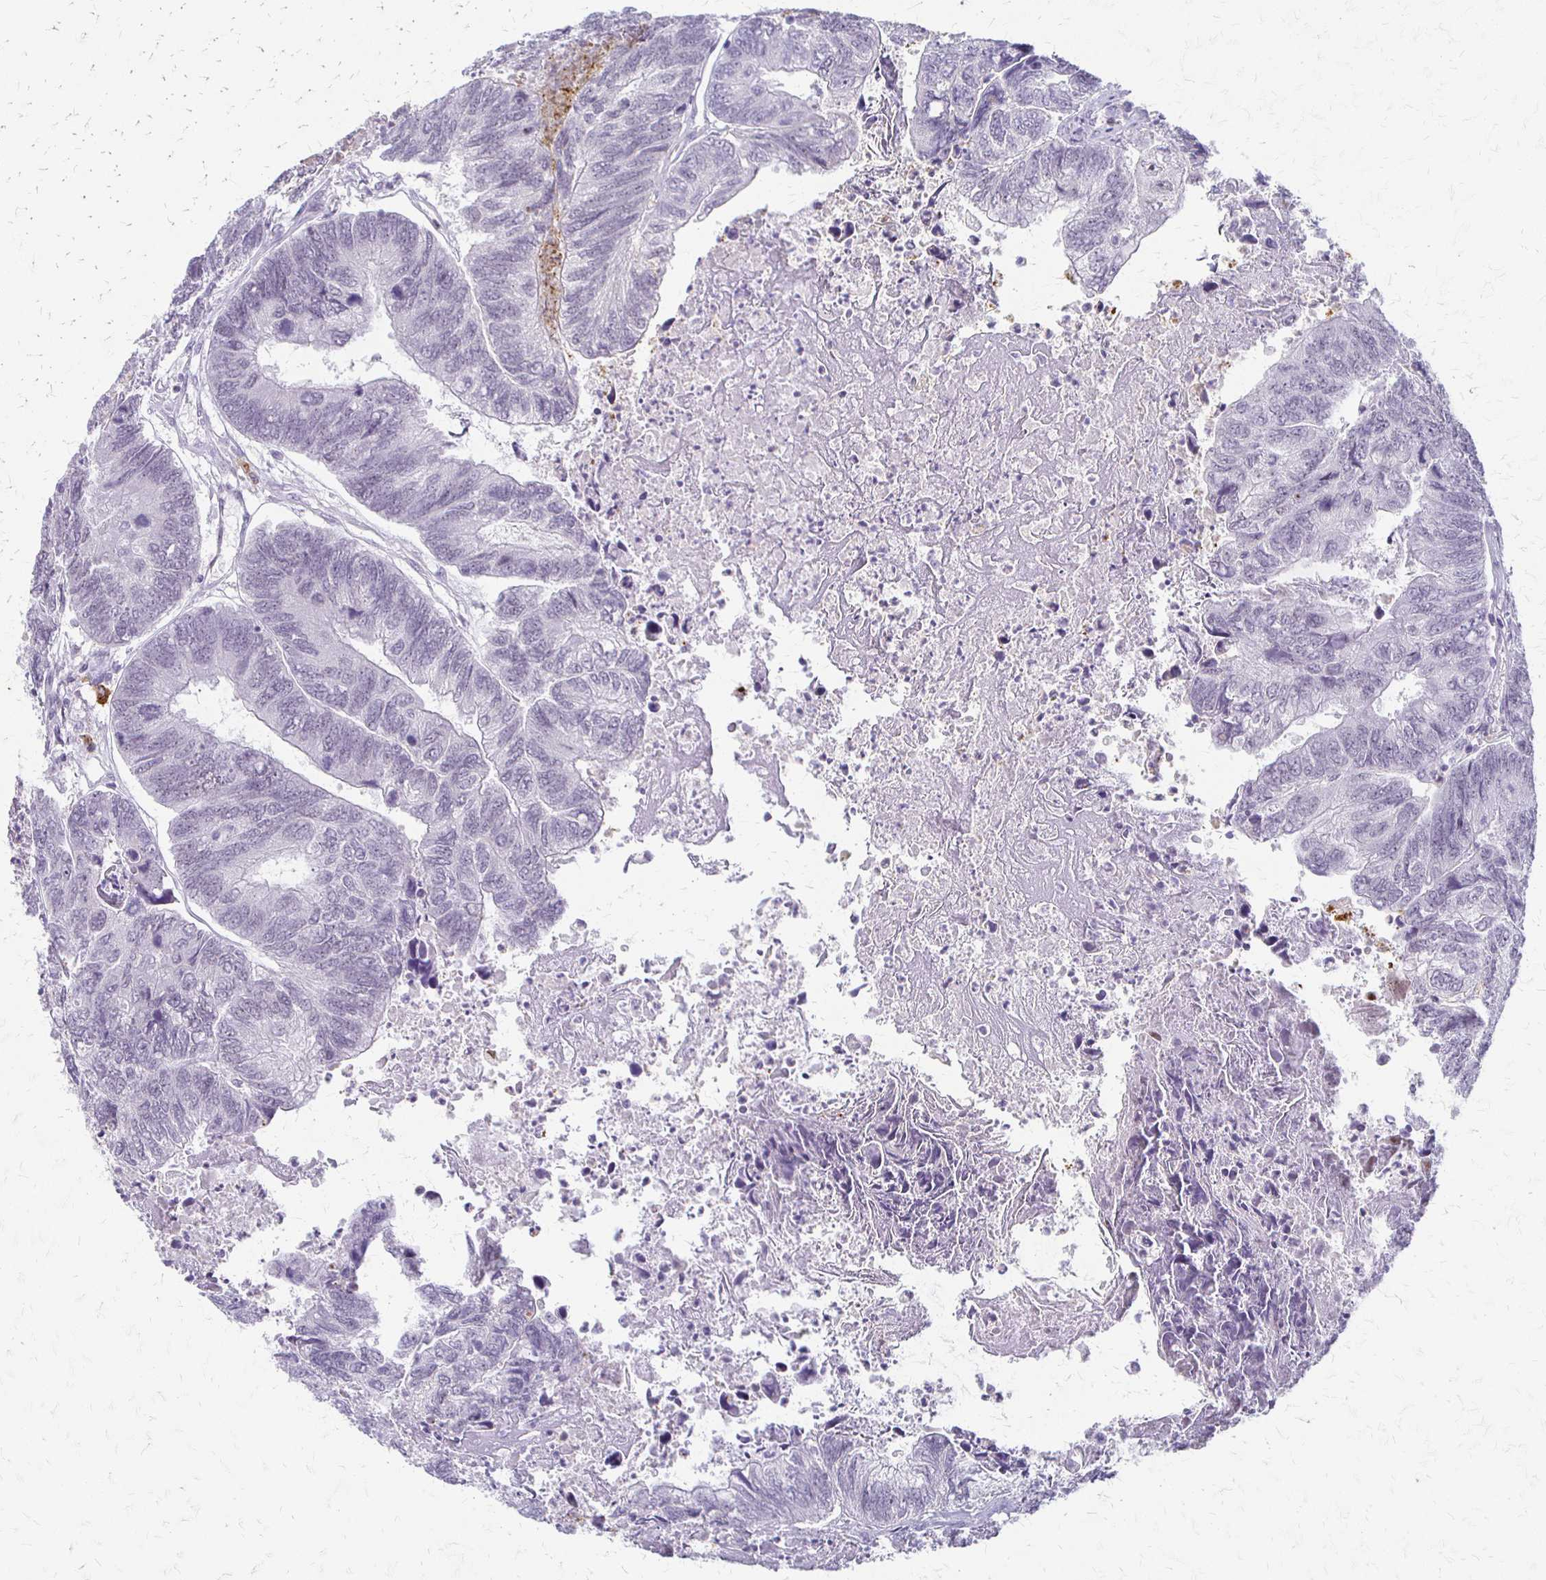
{"staining": {"intensity": "negative", "quantity": "none", "location": "none"}, "tissue": "colorectal cancer", "cell_type": "Tumor cells", "image_type": "cancer", "snomed": [{"axis": "morphology", "description": "Adenocarcinoma, NOS"}, {"axis": "topography", "description": "Colon"}], "caption": "This is an IHC photomicrograph of adenocarcinoma (colorectal). There is no staining in tumor cells.", "gene": "ACP5", "patient": {"sex": "female", "age": 67}}